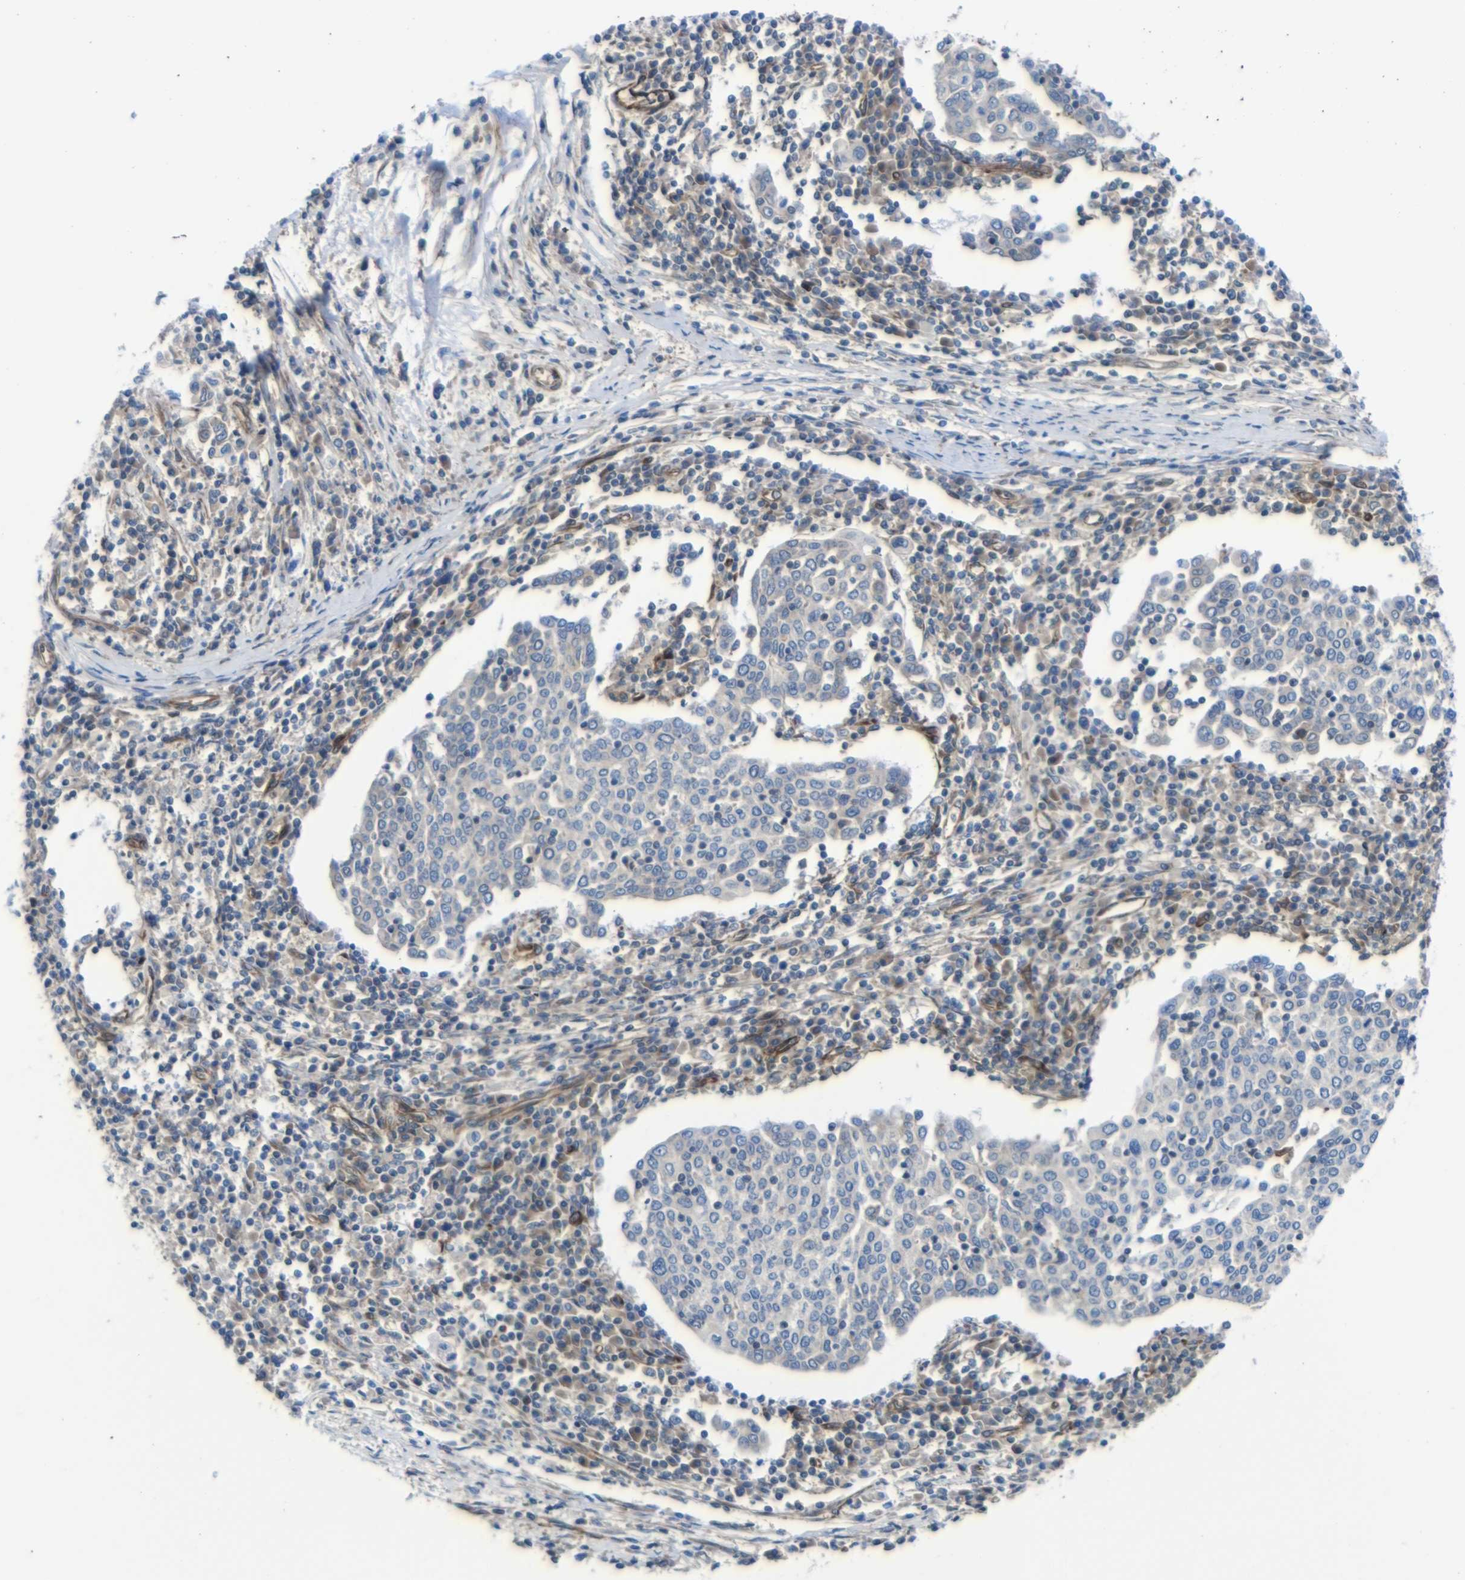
{"staining": {"intensity": "negative", "quantity": "none", "location": "none"}, "tissue": "cervical cancer", "cell_type": "Tumor cells", "image_type": "cancer", "snomed": [{"axis": "morphology", "description": "Squamous cell carcinoma, NOS"}, {"axis": "topography", "description": "Cervix"}], "caption": "Immunohistochemical staining of squamous cell carcinoma (cervical) shows no significant positivity in tumor cells. The staining is performed using DAB brown chromogen with nuclei counter-stained in using hematoxylin.", "gene": "PARP14", "patient": {"sex": "female", "age": 40}}